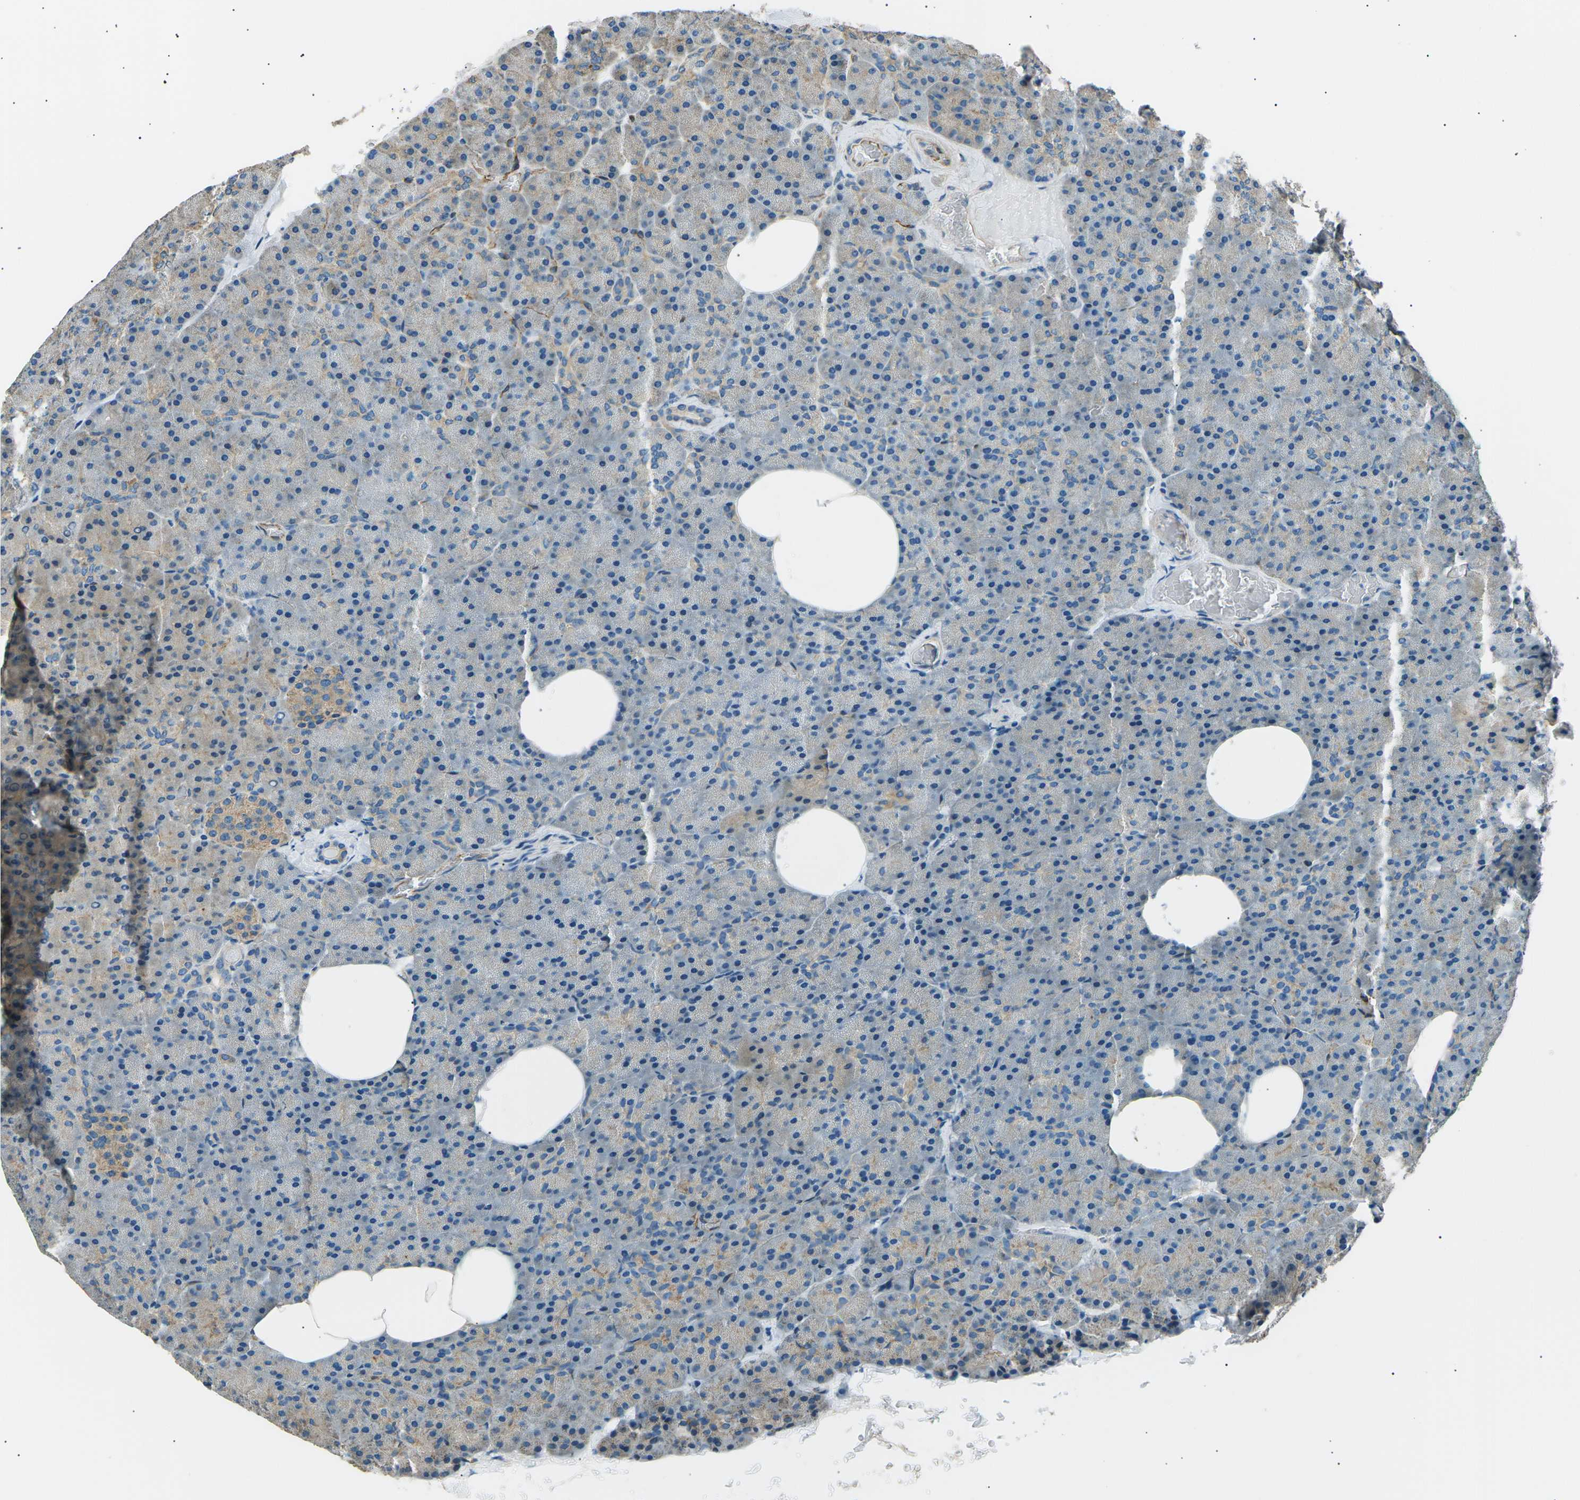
{"staining": {"intensity": "weak", "quantity": "<25%", "location": "cytoplasmic/membranous"}, "tissue": "pancreas", "cell_type": "Exocrine glandular cells", "image_type": "normal", "snomed": [{"axis": "morphology", "description": "Normal tissue, NOS"}, {"axis": "topography", "description": "Pancreas"}], "caption": "Image shows no significant protein staining in exocrine glandular cells of unremarkable pancreas. Brightfield microscopy of IHC stained with DAB (3,3'-diaminobenzidine) (brown) and hematoxylin (blue), captured at high magnification.", "gene": "SLK", "patient": {"sex": "female", "age": 35}}